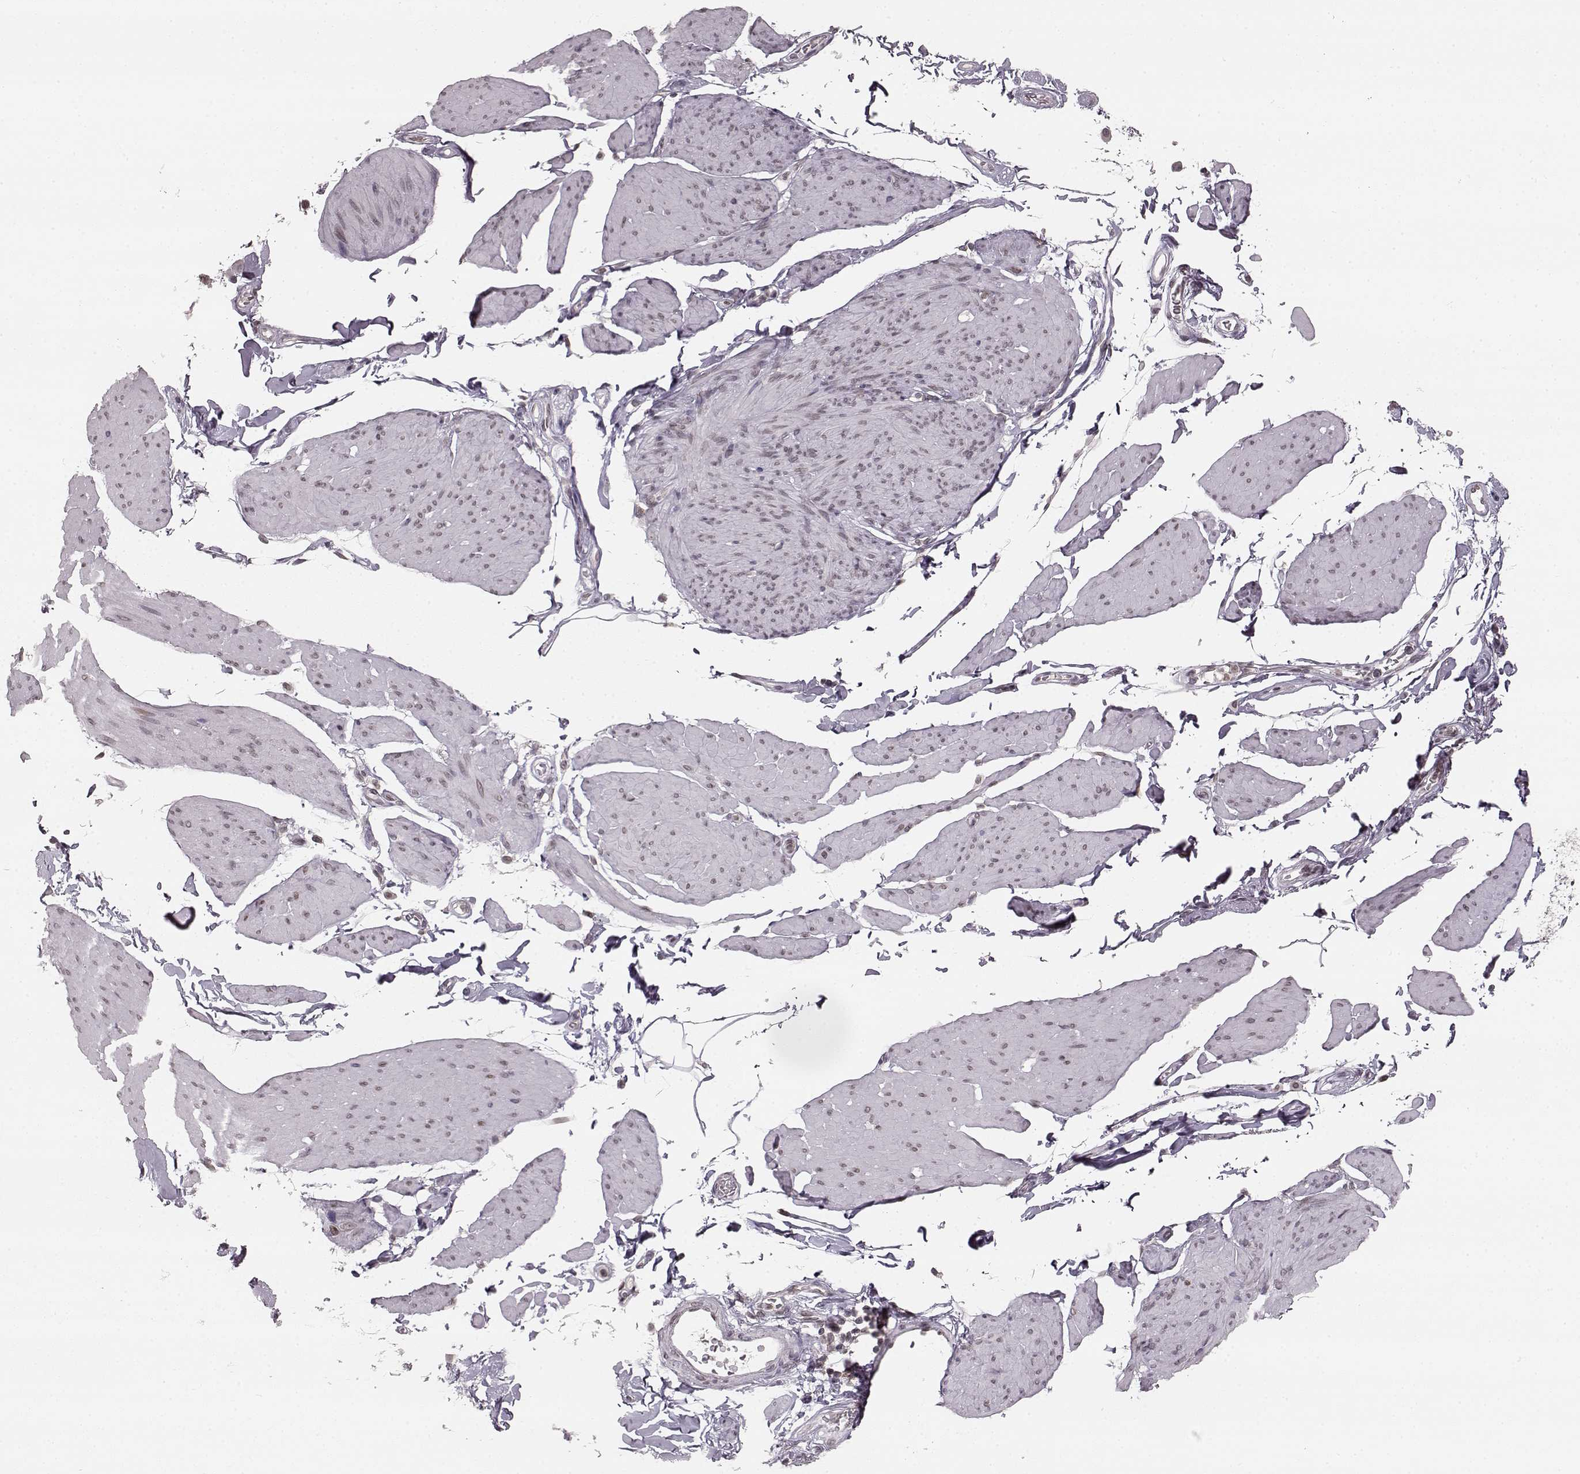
{"staining": {"intensity": "weak", "quantity": "<25%", "location": "cytoplasmic/membranous,nuclear"}, "tissue": "smooth muscle", "cell_type": "Smooth muscle cells", "image_type": "normal", "snomed": [{"axis": "morphology", "description": "Normal tissue, NOS"}, {"axis": "topography", "description": "Adipose tissue"}, {"axis": "topography", "description": "Smooth muscle"}, {"axis": "topography", "description": "Peripheral nerve tissue"}], "caption": "Immunohistochemistry image of normal smooth muscle: human smooth muscle stained with DAB exhibits no significant protein expression in smooth muscle cells. Nuclei are stained in blue.", "gene": "DCAF12", "patient": {"sex": "male", "age": 83}}